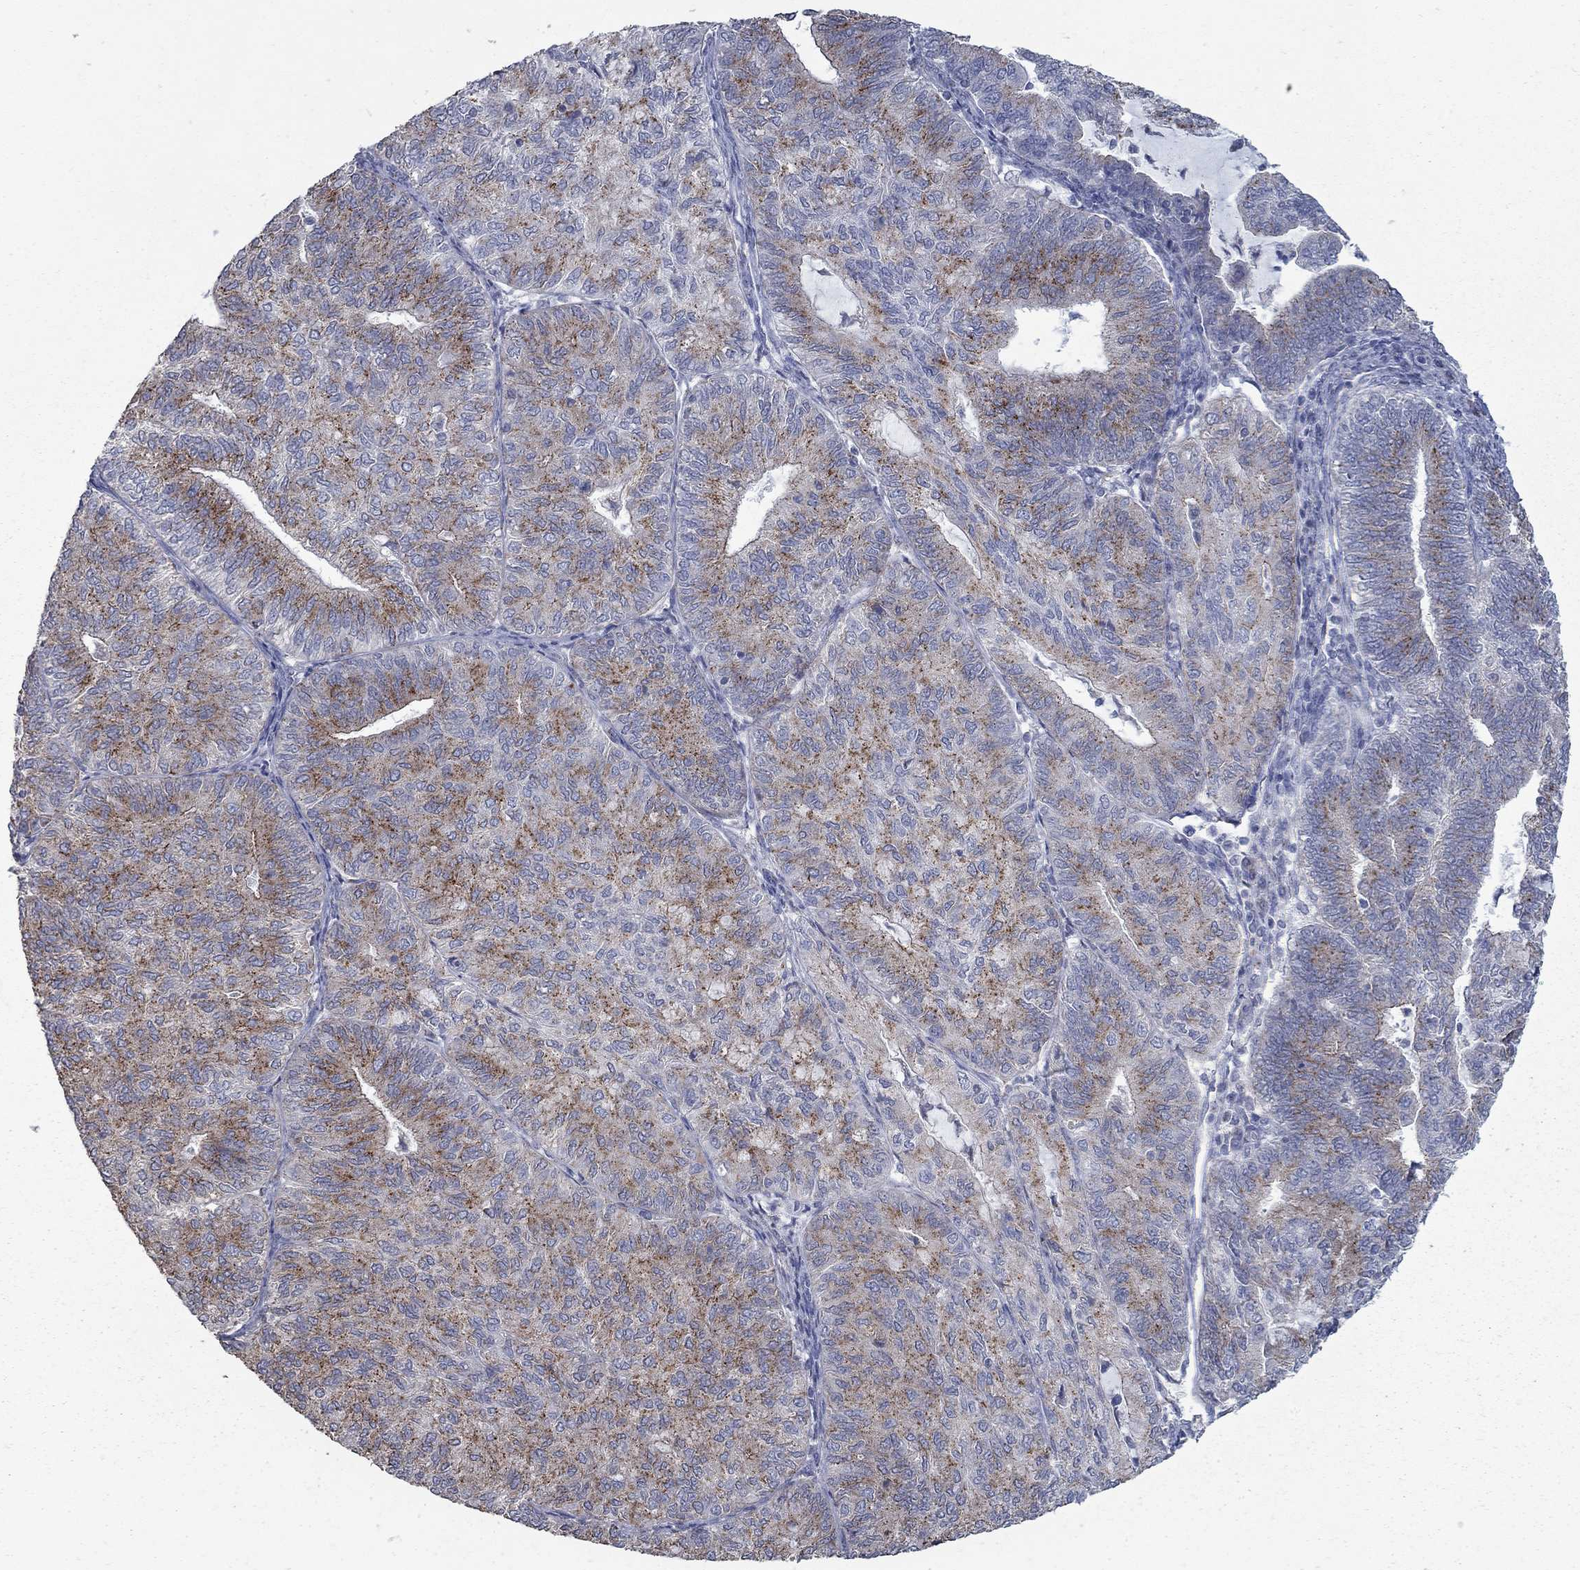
{"staining": {"intensity": "moderate", "quantity": ">75%", "location": "cytoplasmic/membranous"}, "tissue": "endometrial cancer", "cell_type": "Tumor cells", "image_type": "cancer", "snomed": [{"axis": "morphology", "description": "Adenocarcinoma, NOS"}, {"axis": "topography", "description": "Endometrium"}], "caption": "IHC histopathology image of neoplastic tissue: human endometrial cancer (adenocarcinoma) stained using immunohistochemistry (IHC) displays medium levels of moderate protein expression localized specifically in the cytoplasmic/membranous of tumor cells, appearing as a cytoplasmic/membranous brown color.", "gene": "KIAA0319L", "patient": {"sex": "female", "age": 82}}